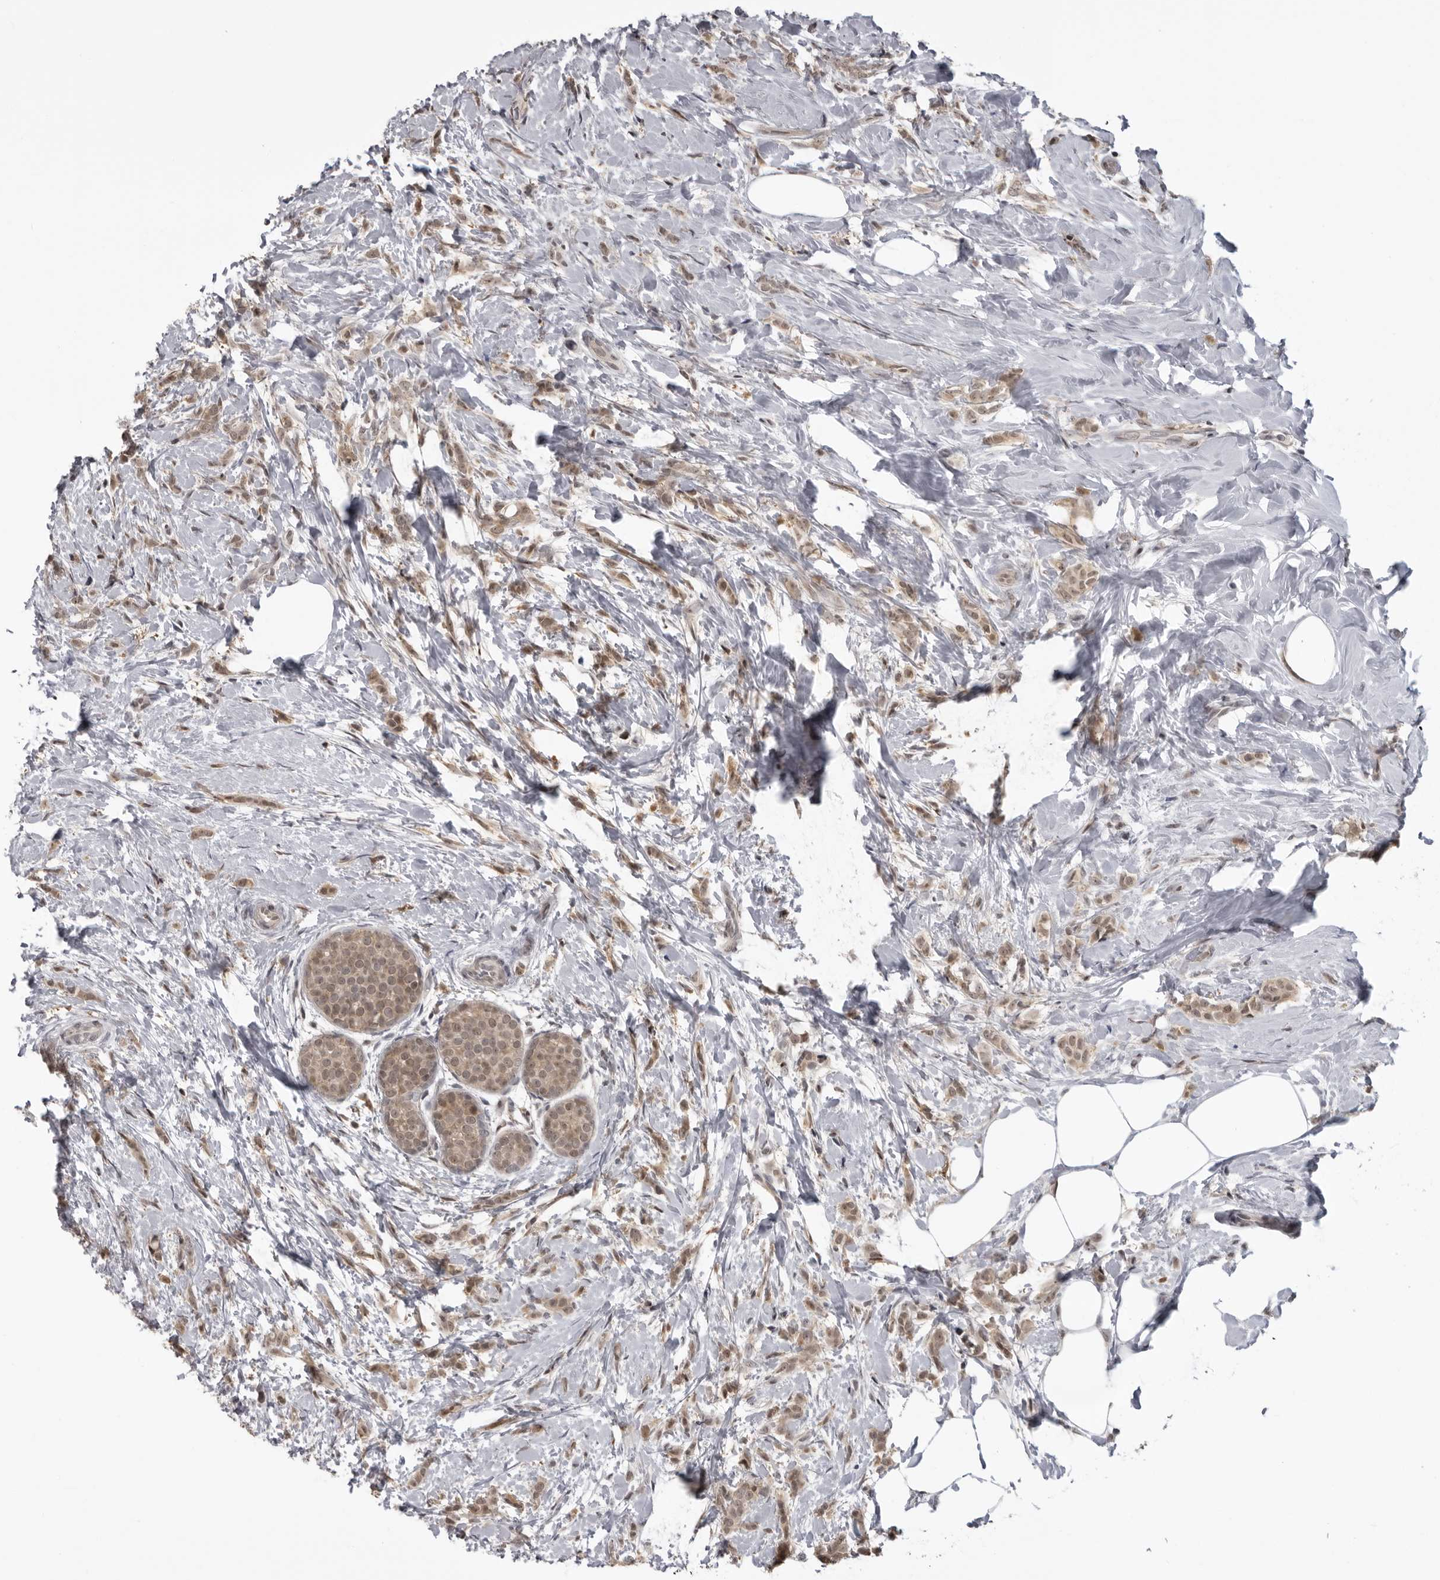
{"staining": {"intensity": "weak", "quantity": ">75%", "location": "cytoplasmic/membranous"}, "tissue": "breast cancer", "cell_type": "Tumor cells", "image_type": "cancer", "snomed": [{"axis": "morphology", "description": "Lobular carcinoma, in situ"}, {"axis": "morphology", "description": "Lobular carcinoma"}, {"axis": "topography", "description": "Breast"}], "caption": "Breast cancer tissue exhibits weak cytoplasmic/membranous expression in about >75% of tumor cells", "gene": "PDCL3", "patient": {"sex": "female", "age": 41}}